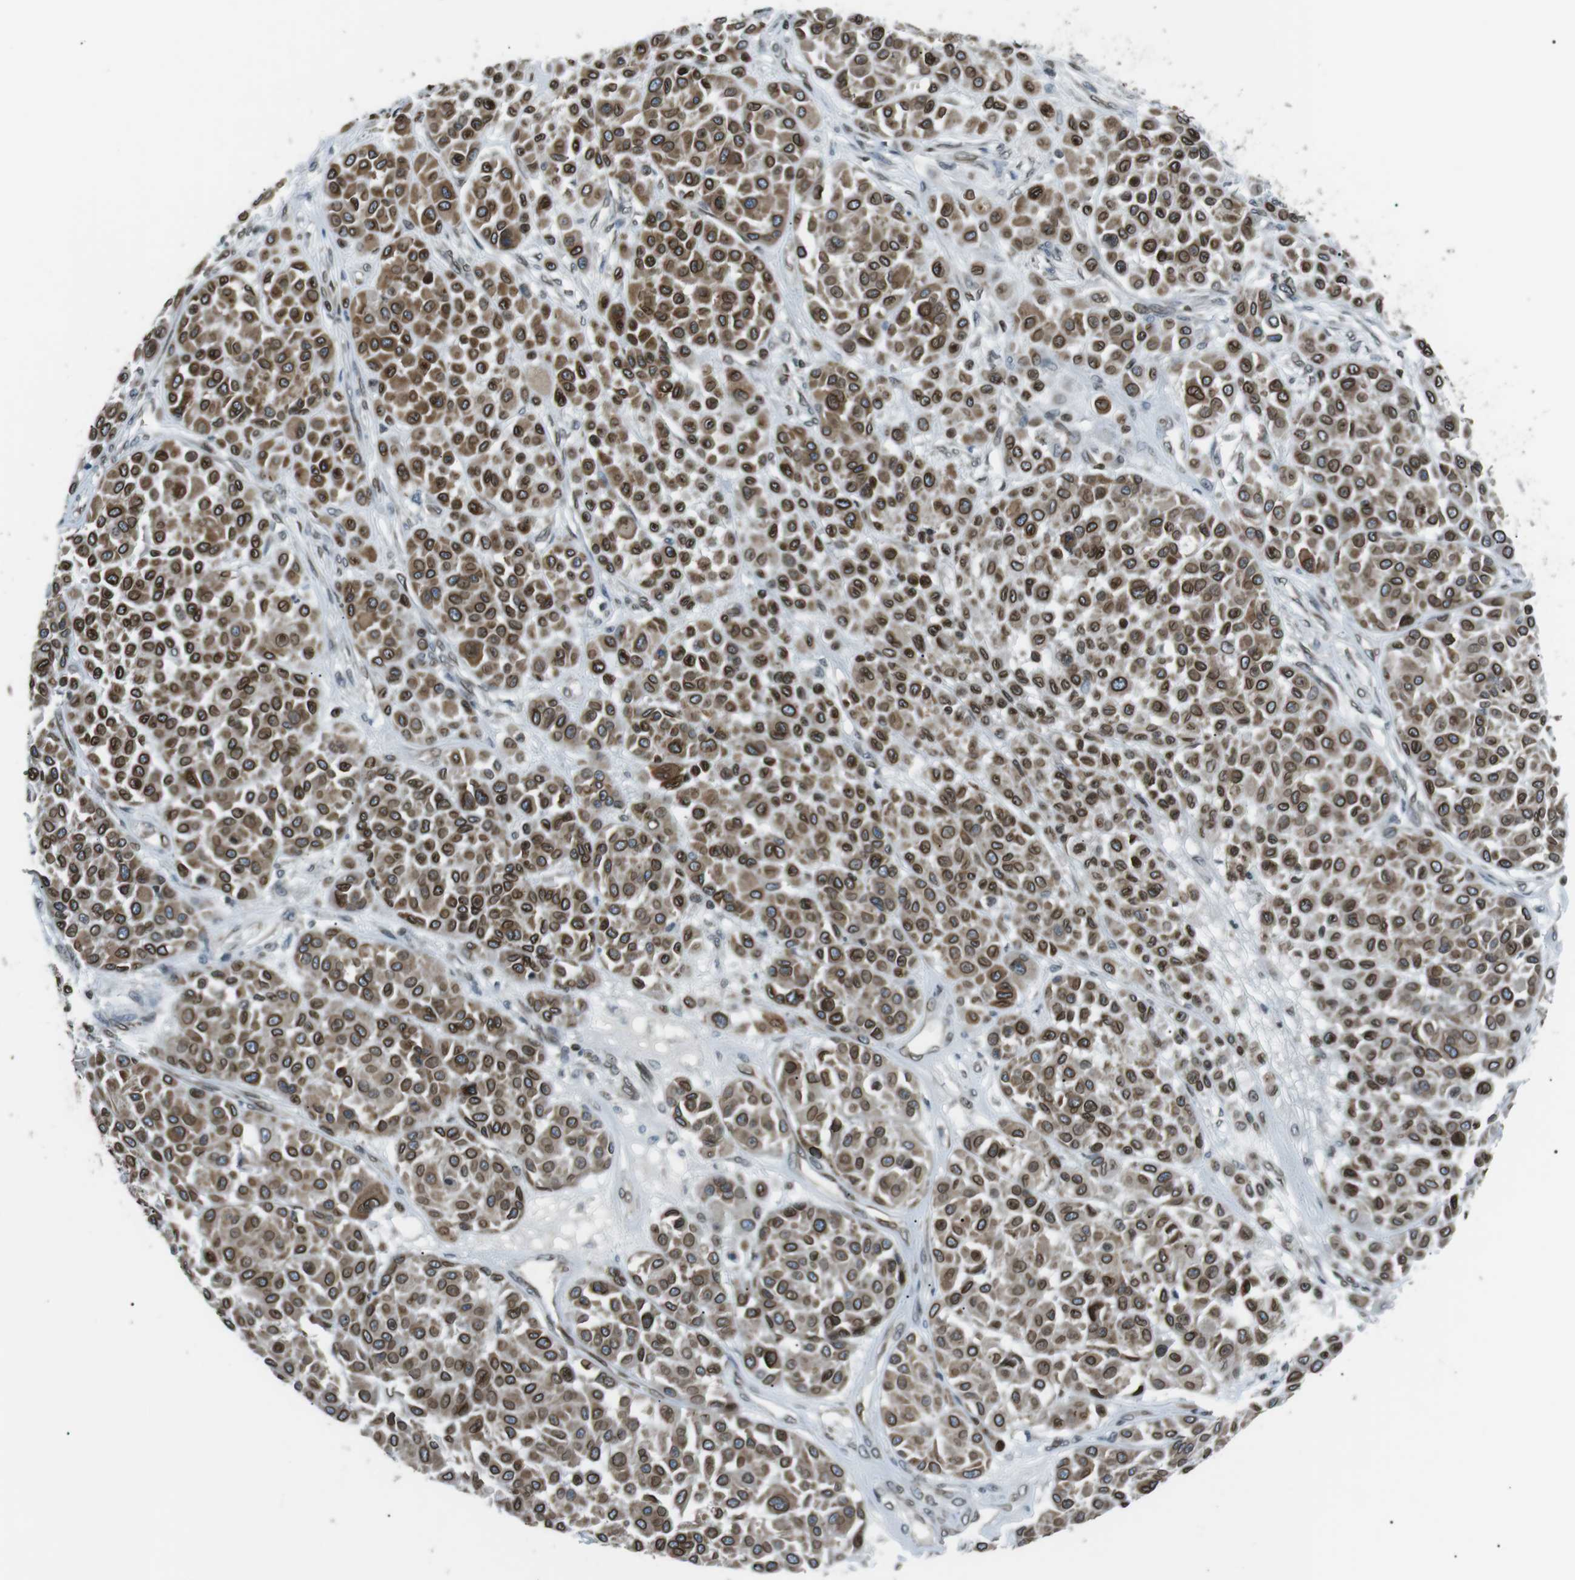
{"staining": {"intensity": "strong", "quantity": ">75%", "location": "cytoplasmic/membranous,nuclear"}, "tissue": "melanoma", "cell_type": "Tumor cells", "image_type": "cancer", "snomed": [{"axis": "morphology", "description": "Malignant melanoma, Metastatic site"}, {"axis": "topography", "description": "Soft tissue"}], "caption": "Protein staining of melanoma tissue demonstrates strong cytoplasmic/membranous and nuclear staining in approximately >75% of tumor cells.", "gene": "TMX4", "patient": {"sex": "male", "age": 41}}